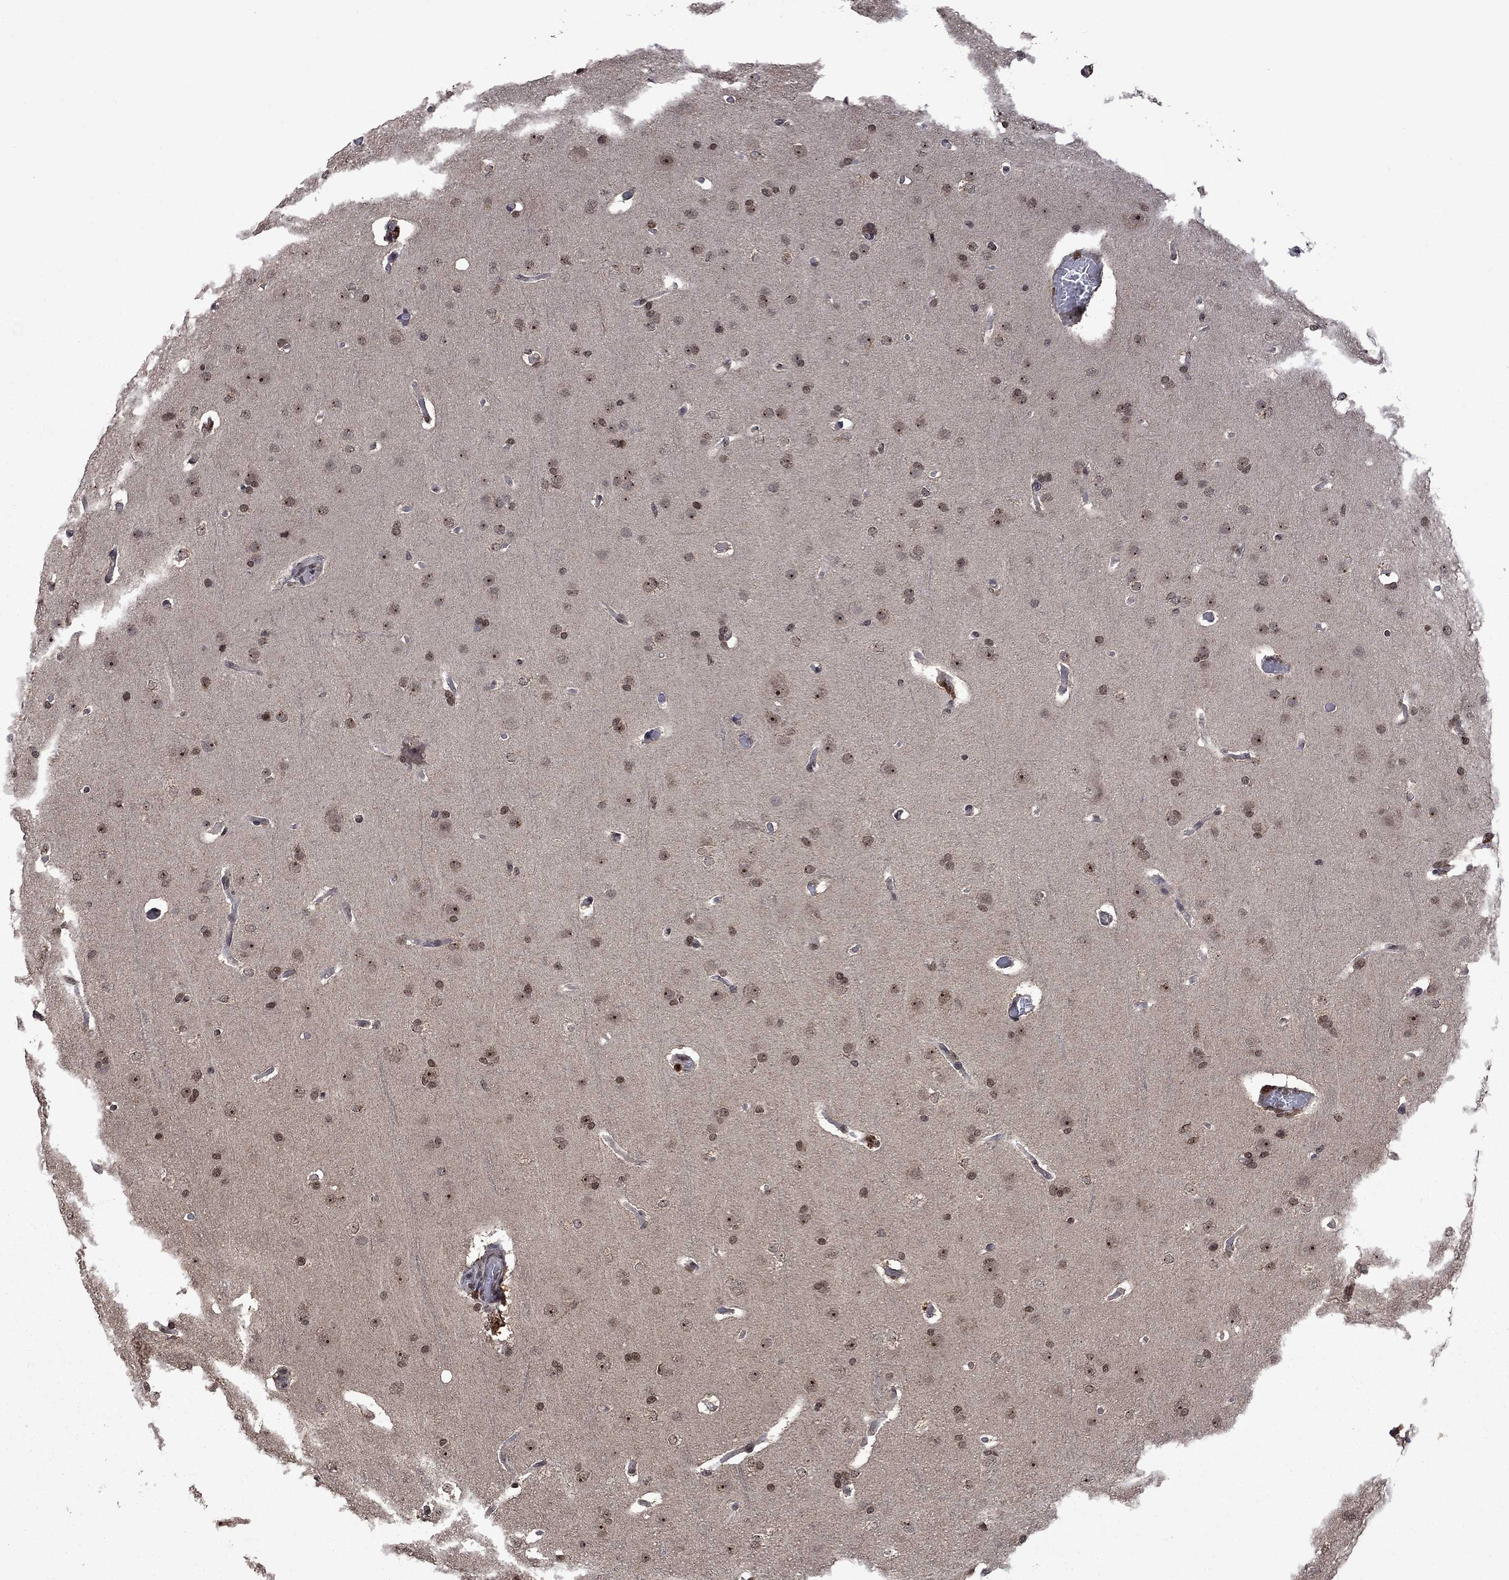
{"staining": {"intensity": "moderate", "quantity": ">75%", "location": "nuclear"}, "tissue": "glioma", "cell_type": "Tumor cells", "image_type": "cancer", "snomed": [{"axis": "morphology", "description": "Glioma, malignant, Low grade"}, {"axis": "topography", "description": "Brain"}], "caption": "Protein analysis of malignant low-grade glioma tissue displays moderate nuclear staining in about >75% of tumor cells.", "gene": "FBL", "patient": {"sex": "male", "age": 41}}